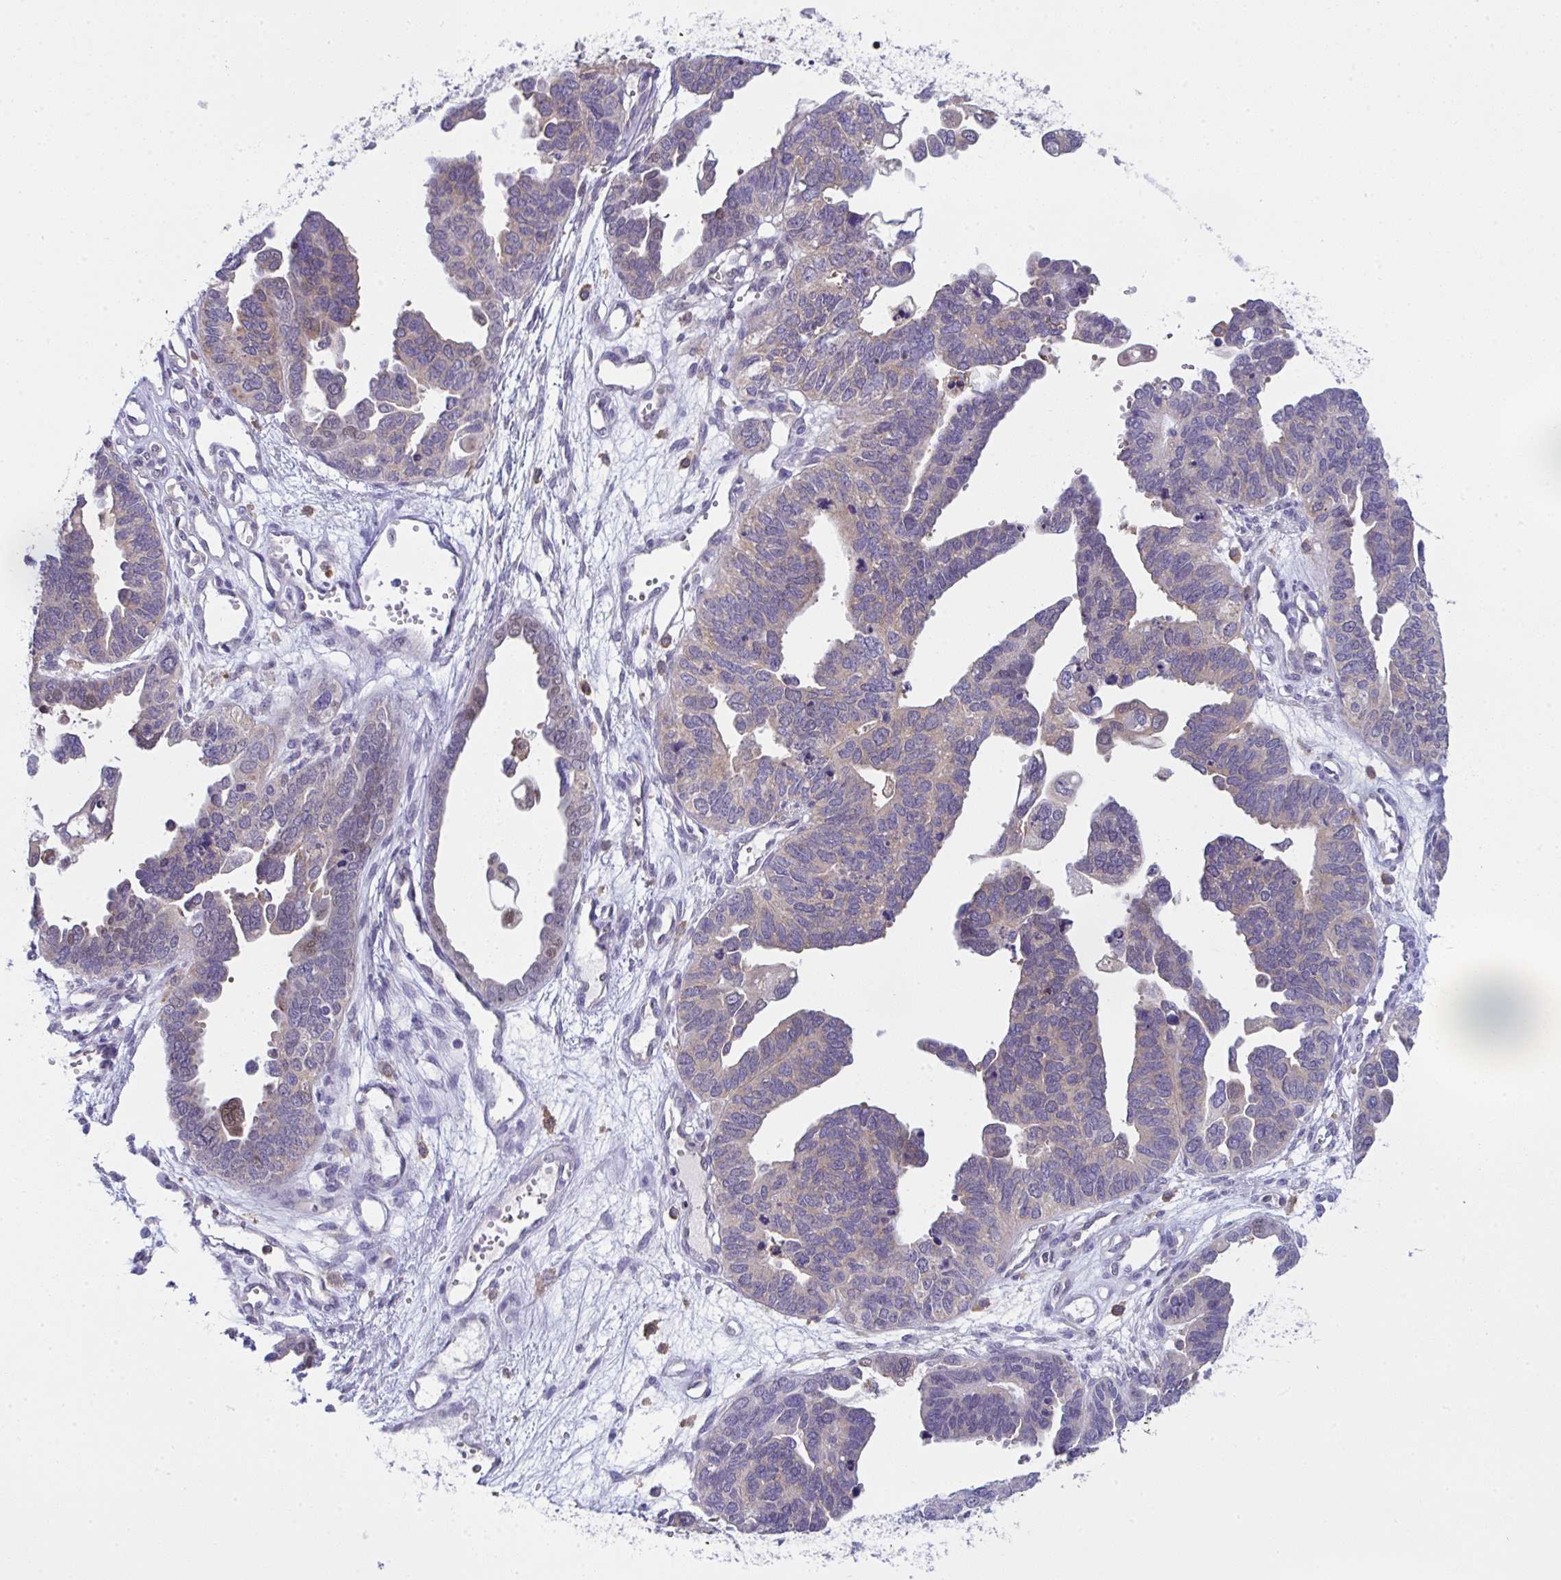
{"staining": {"intensity": "weak", "quantity": "25%-75%", "location": "cytoplasmic/membranous"}, "tissue": "ovarian cancer", "cell_type": "Tumor cells", "image_type": "cancer", "snomed": [{"axis": "morphology", "description": "Cystadenocarcinoma, serous, NOS"}, {"axis": "topography", "description": "Ovary"}], "caption": "The image demonstrates staining of ovarian serous cystadenocarcinoma, revealing weak cytoplasmic/membranous protein expression (brown color) within tumor cells.", "gene": "ALDH16A1", "patient": {"sex": "female", "age": 51}}